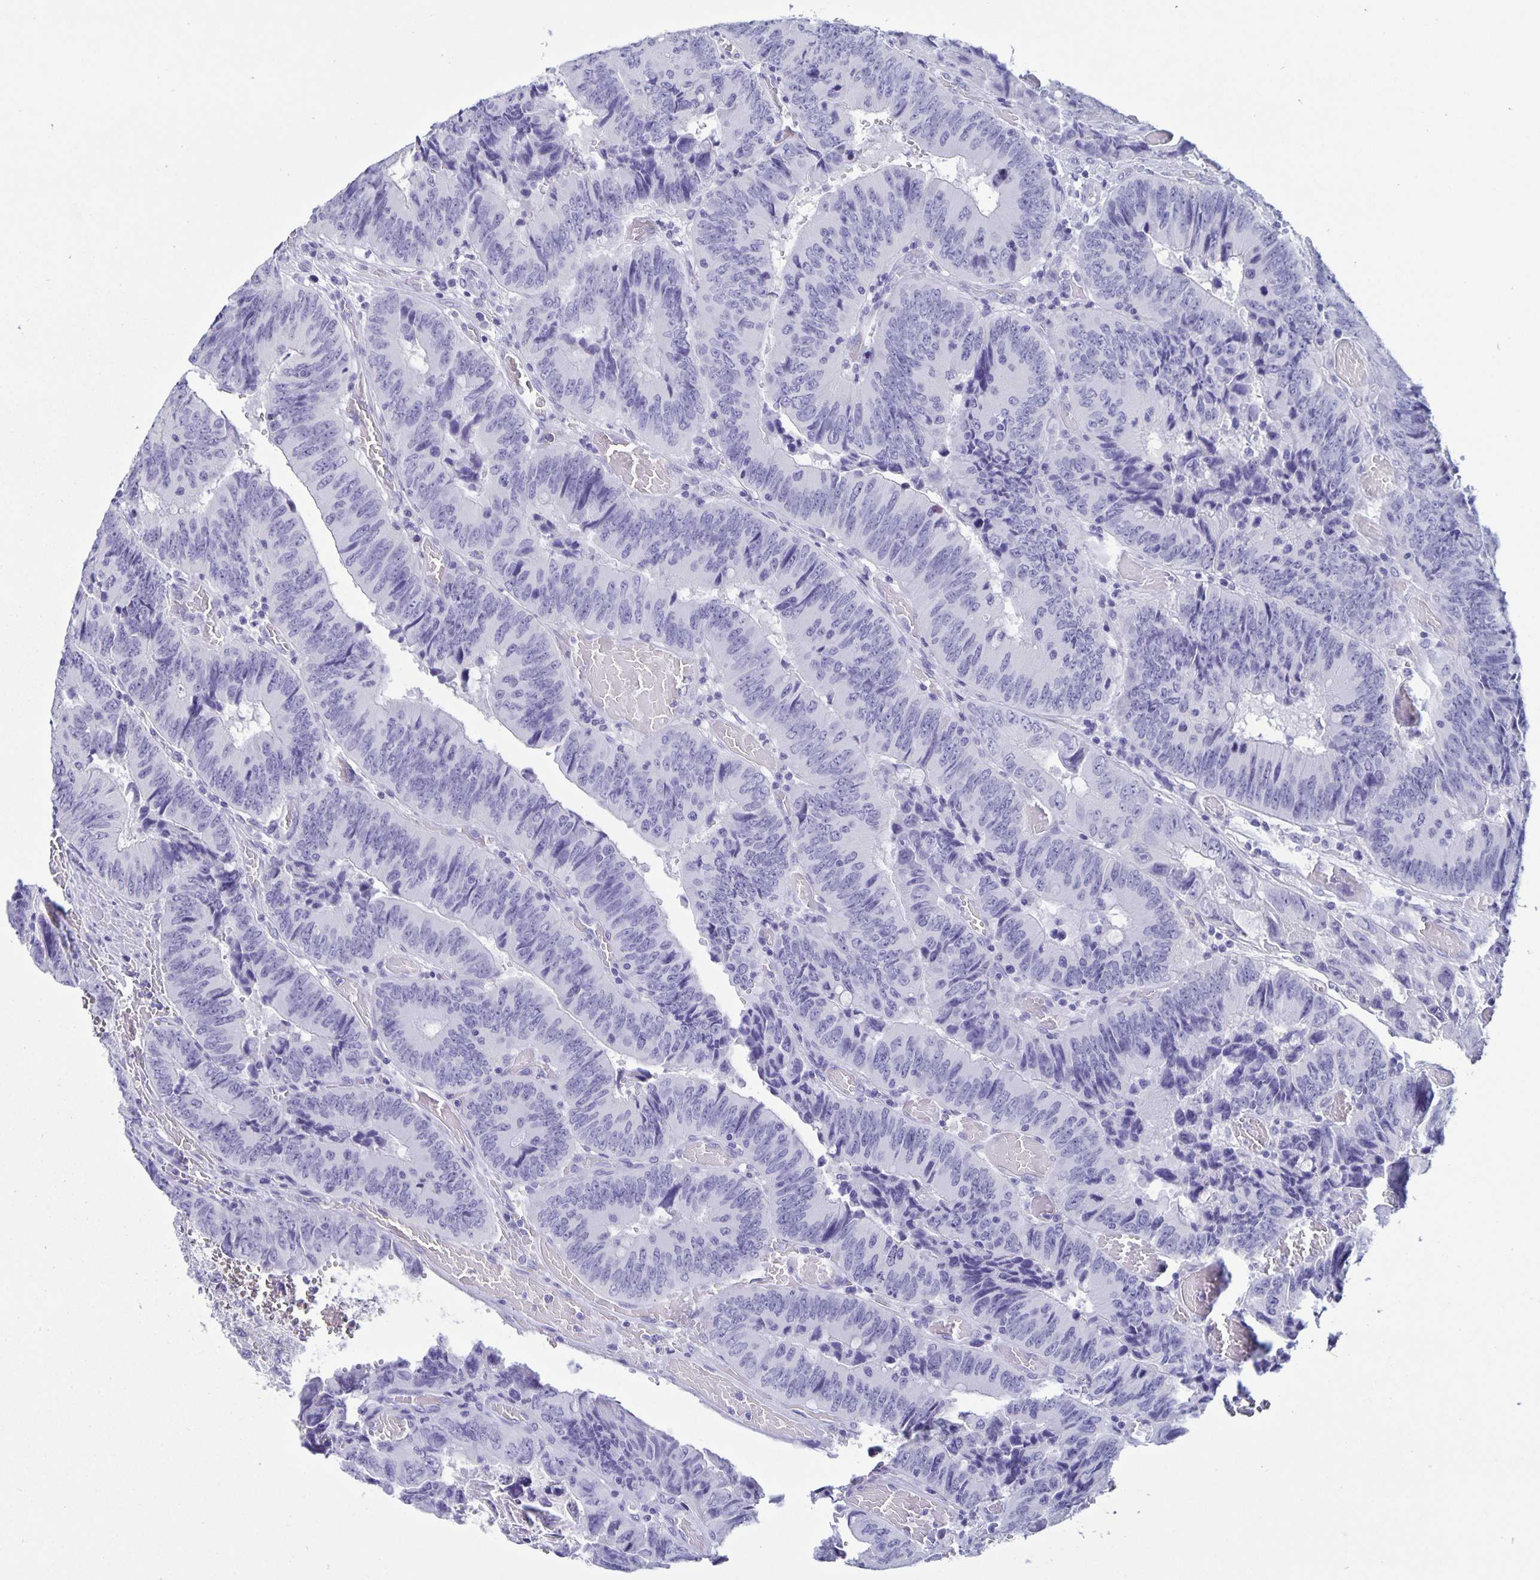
{"staining": {"intensity": "negative", "quantity": "none", "location": "none"}, "tissue": "colorectal cancer", "cell_type": "Tumor cells", "image_type": "cancer", "snomed": [{"axis": "morphology", "description": "Adenocarcinoma, NOS"}, {"axis": "topography", "description": "Colon"}], "caption": "Tumor cells are negative for protein expression in human colorectal cancer. (Brightfield microscopy of DAB IHC at high magnification).", "gene": "BPIFA3", "patient": {"sex": "female", "age": 84}}